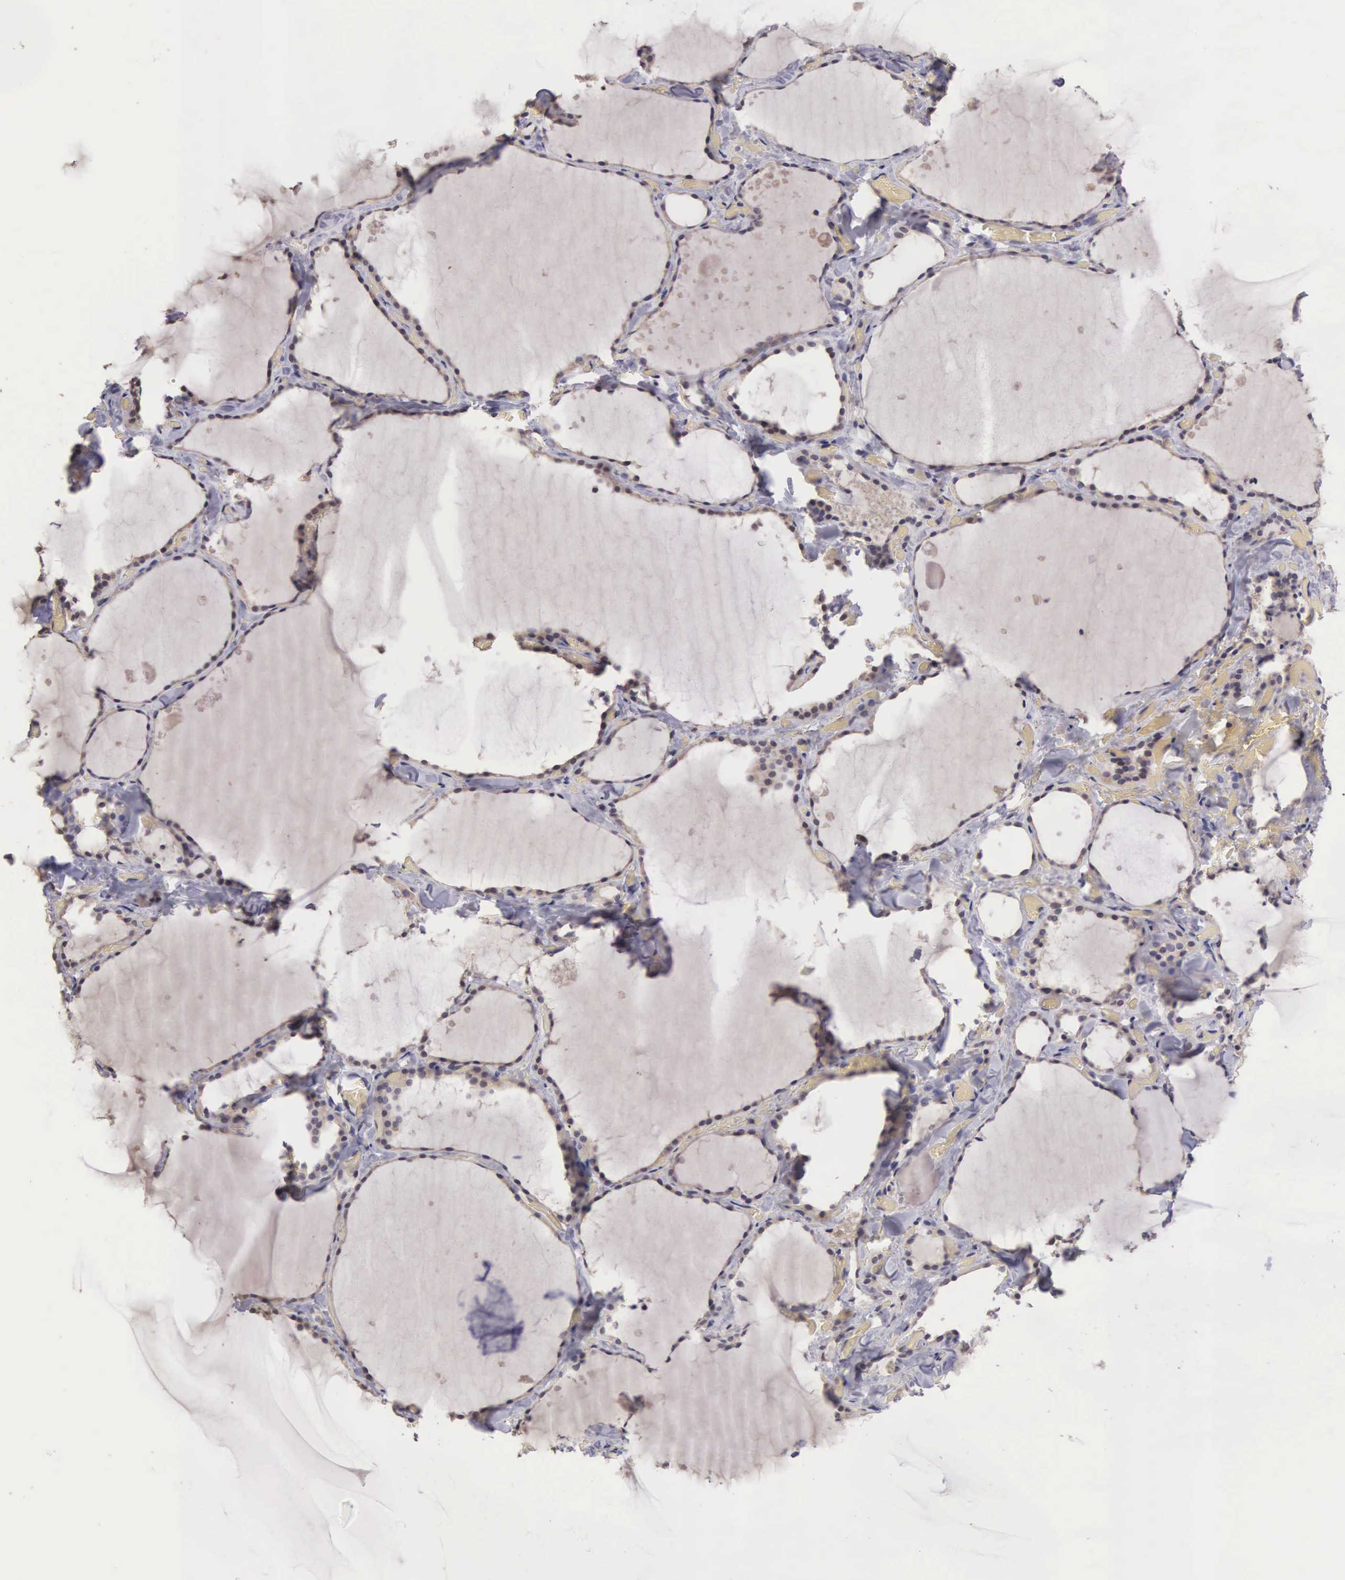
{"staining": {"intensity": "weak", "quantity": "25%-75%", "location": "nuclear"}, "tissue": "thyroid gland", "cell_type": "Glandular cells", "image_type": "normal", "snomed": [{"axis": "morphology", "description": "Normal tissue, NOS"}, {"axis": "topography", "description": "Thyroid gland"}], "caption": "Immunohistochemistry (IHC) photomicrograph of unremarkable human thyroid gland stained for a protein (brown), which exhibits low levels of weak nuclear staining in about 25%-75% of glandular cells.", "gene": "CDC45", "patient": {"sex": "male", "age": 34}}